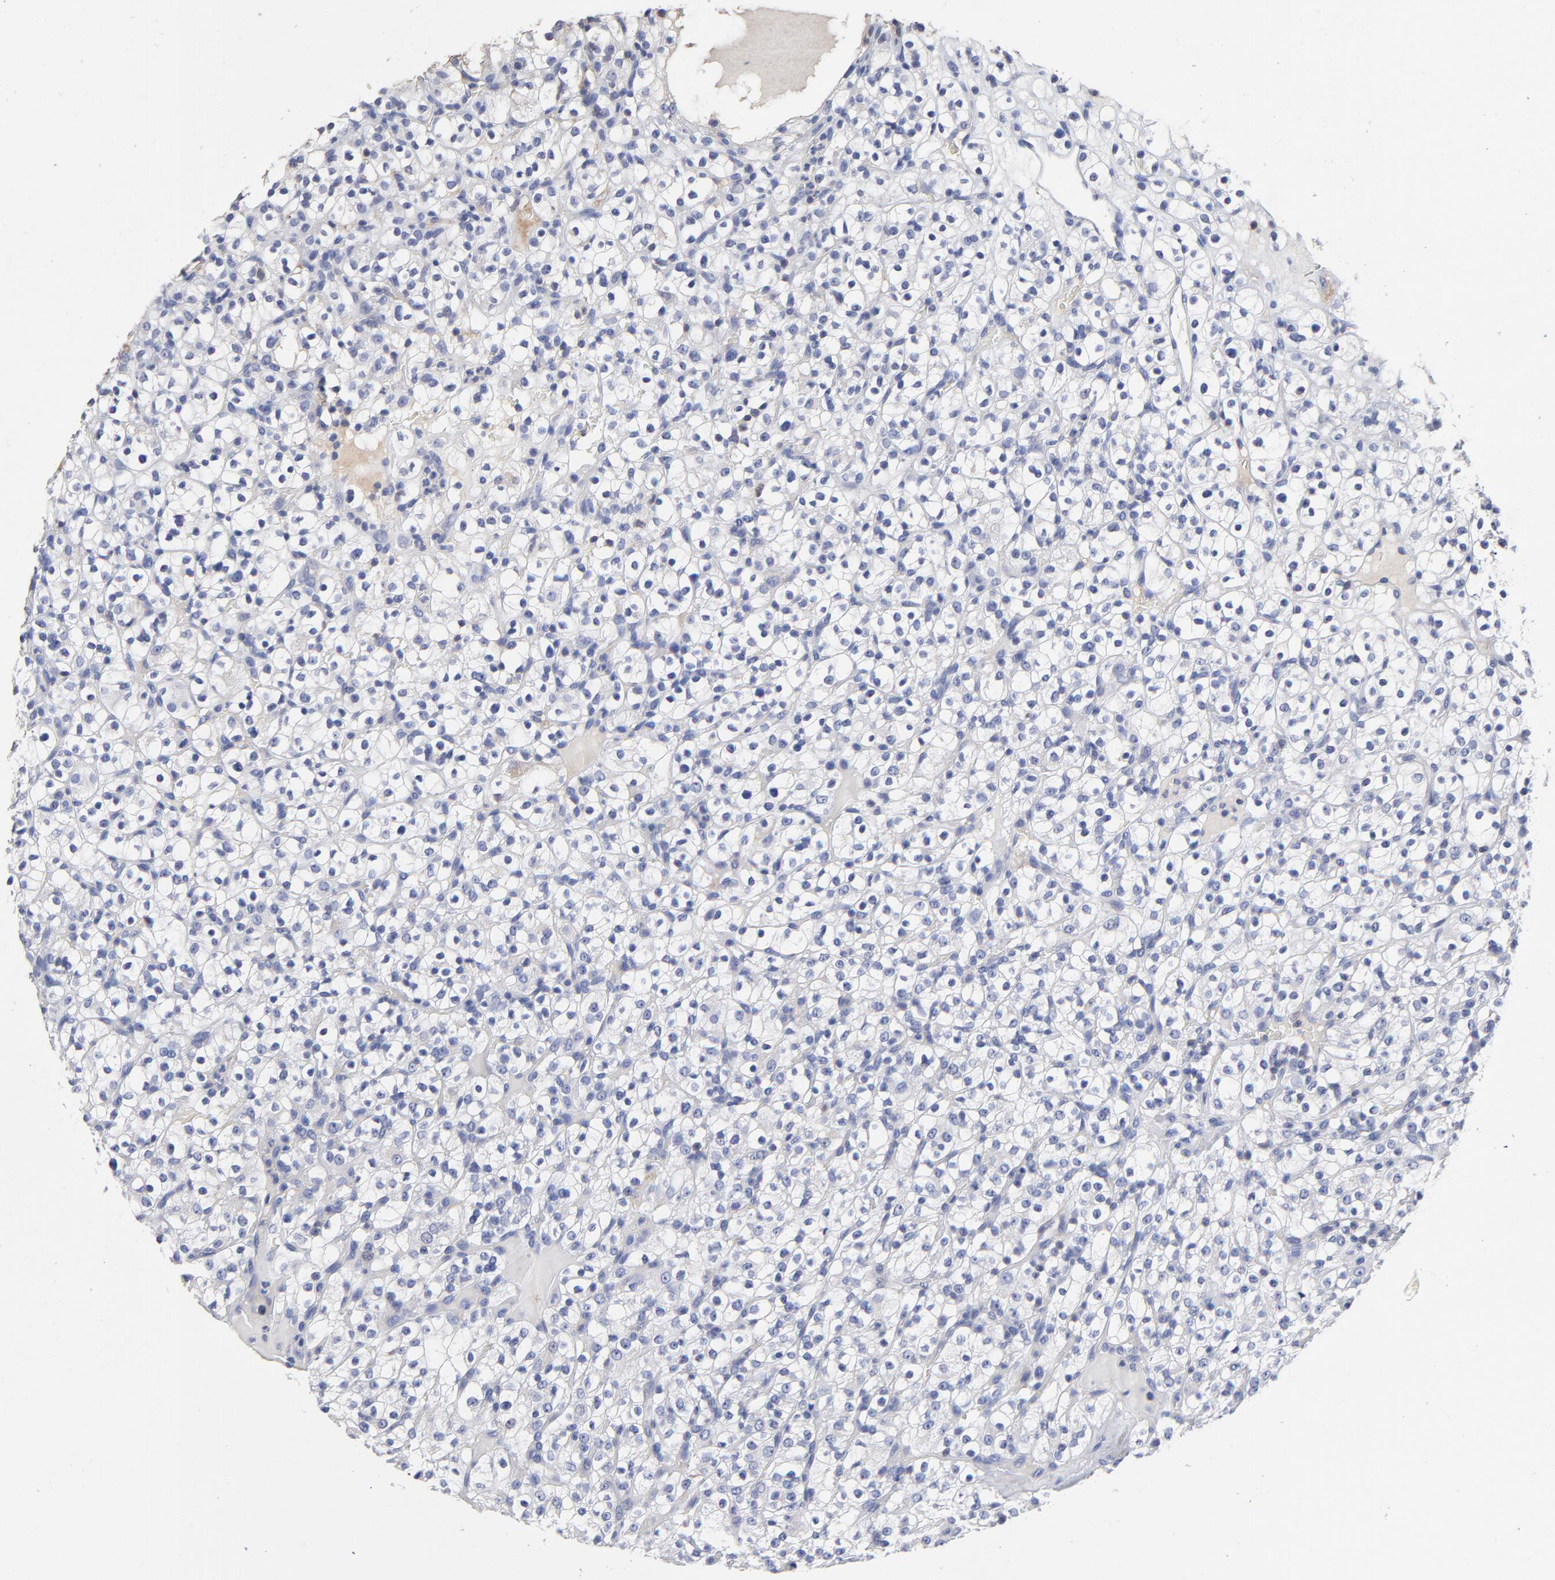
{"staining": {"intensity": "negative", "quantity": "none", "location": "none"}, "tissue": "renal cancer", "cell_type": "Tumor cells", "image_type": "cancer", "snomed": [{"axis": "morphology", "description": "Normal tissue, NOS"}, {"axis": "morphology", "description": "Adenocarcinoma, NOS"}, {"axis": "topography", "description": "Kidney"}], "caption": "The histopathology image reveals no significant staining in tumor cells of renal adenocarcinoma.", "gene": "TRAT1", "patient": {"sex": "female", "age": 72}}